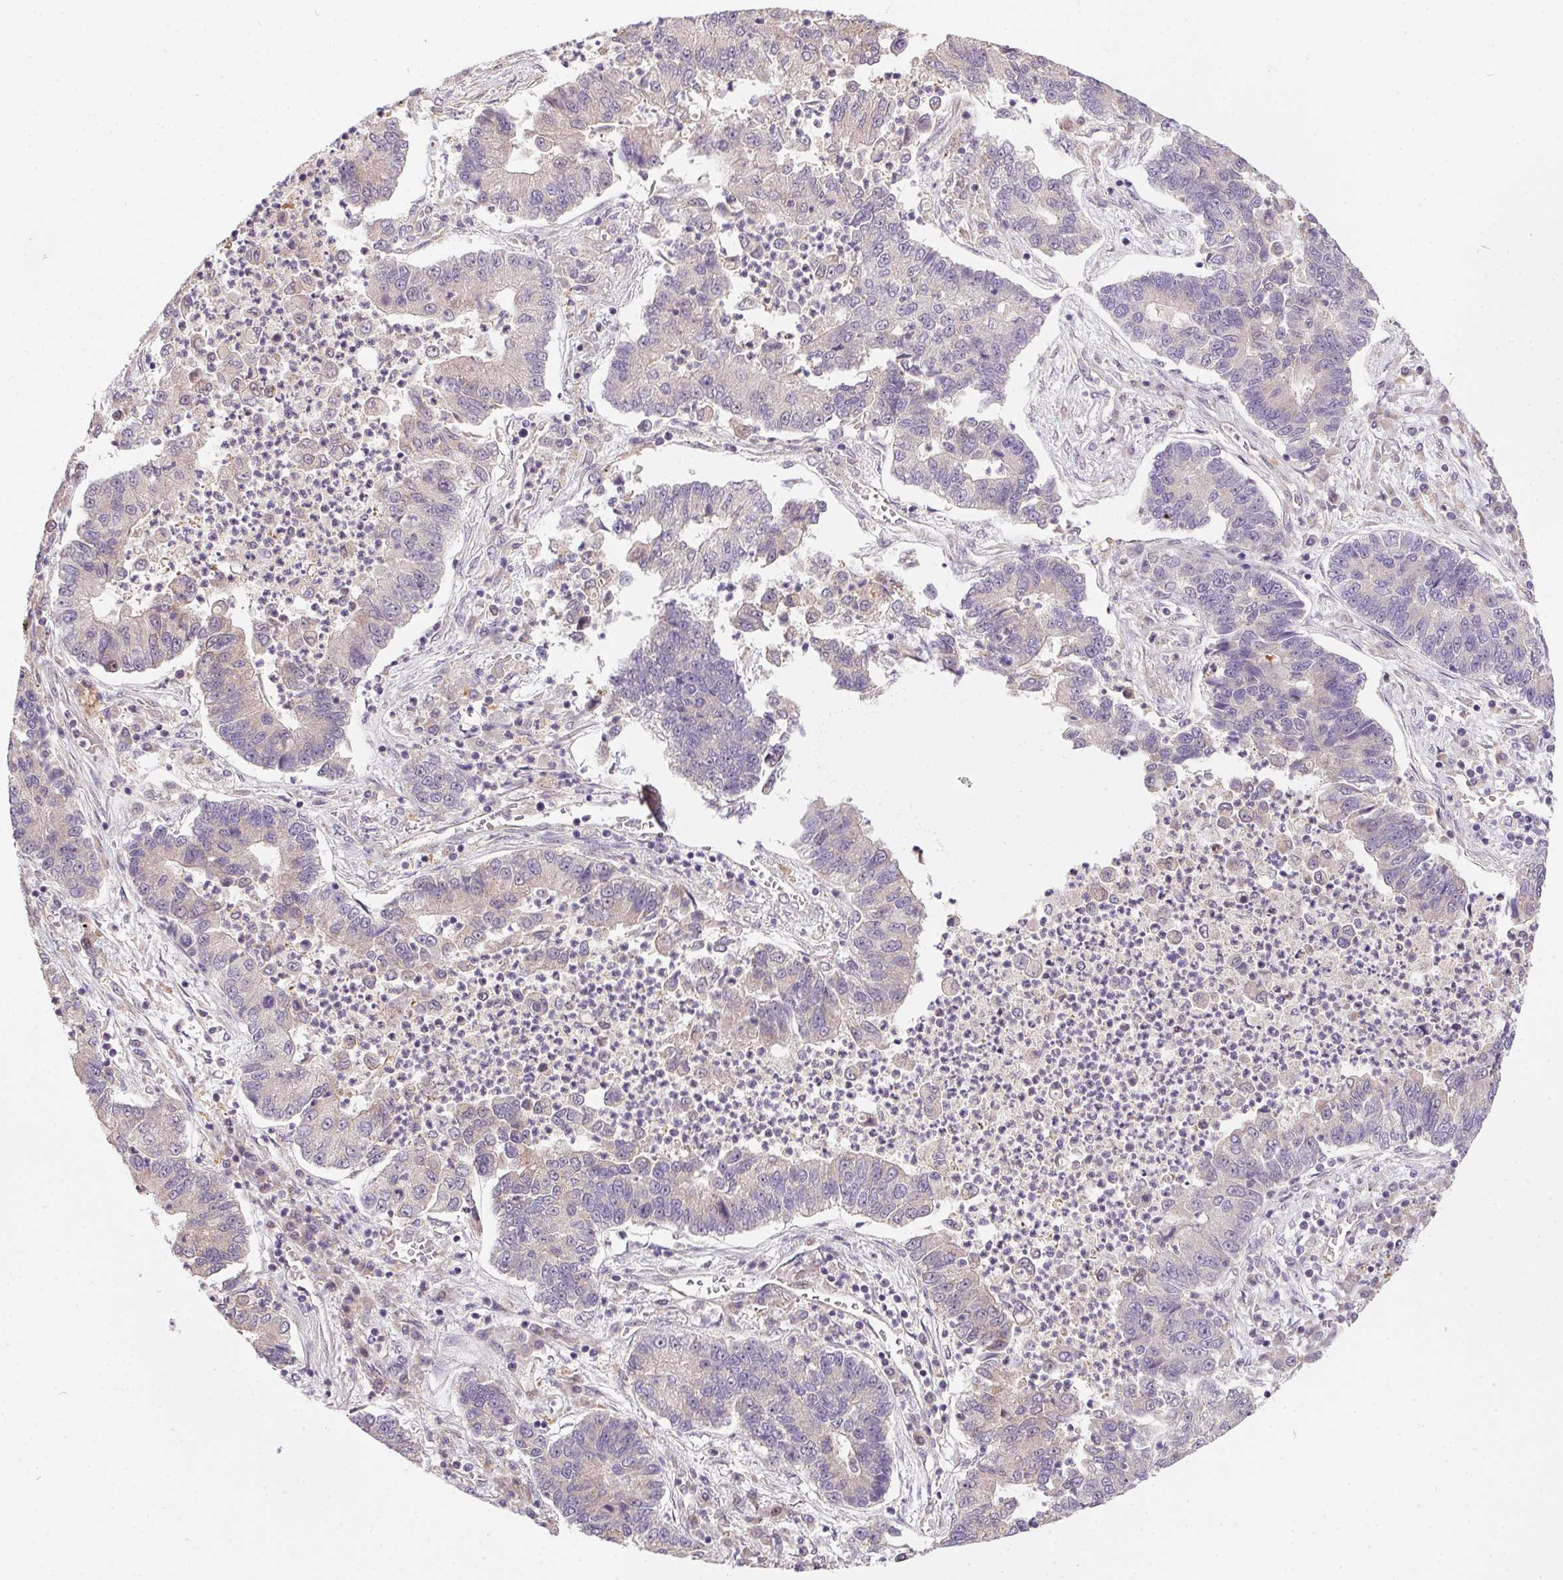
{"staining": {"intensity": "negative", "quantity": "none", "location": "none"}, "tissue": "lung cancer", "cell_type": "Tumor cells", "image_type": "cancer", "snomed": [{"axis": "morphology", "description": "Adenocarcinoma, NOS"}, {"axis": "topography", "description": "Lung"}], "caption": "The histopathology image exhibits no significant staining in tumor cells of adenocarcinoma (lung).", "gene": "NUDT16", "patient": {"sex": "female", "age": 57}}